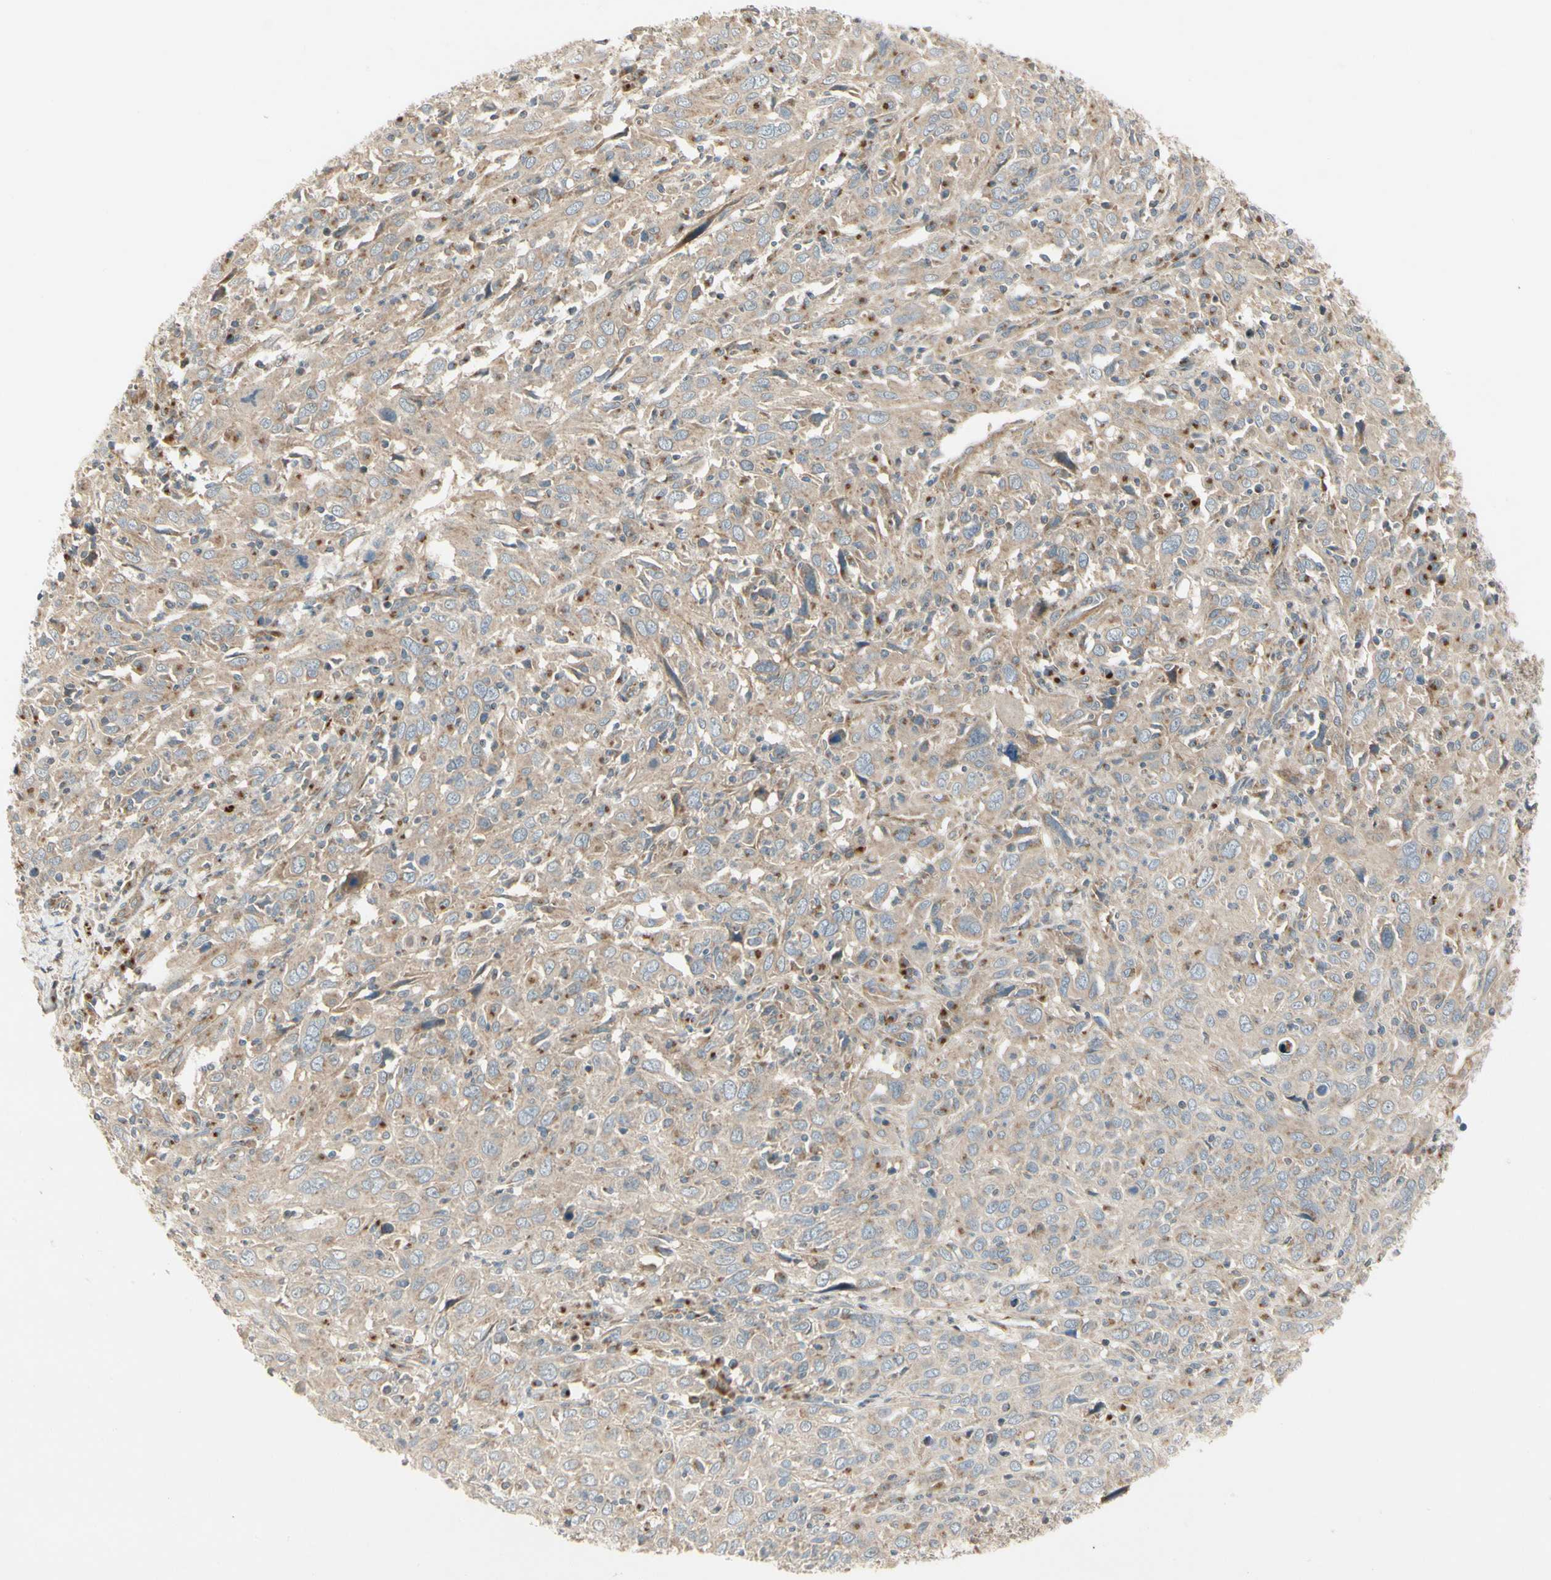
{"staining": {"intensity": "weak", "quantity": ">75%", "location": "cytoplasmic/membranous"}, "tissue": "cervical cancer", "cell_type": "Tumor cells", "image_type": "cancer", "snomed": [{"axis": "morphology", "description": "Squamous cell carcinoma, NOS"}, {"axis": "topography", "description": "Cervix"}], "caption": "This is an image of immunohistochemistry staining of cervical cancer, which shows weak positivity in the cytoplasmic/membranous of tumor cells.", "gene": "ABCA3", "patient": {"sex": "female", "age": 46}}